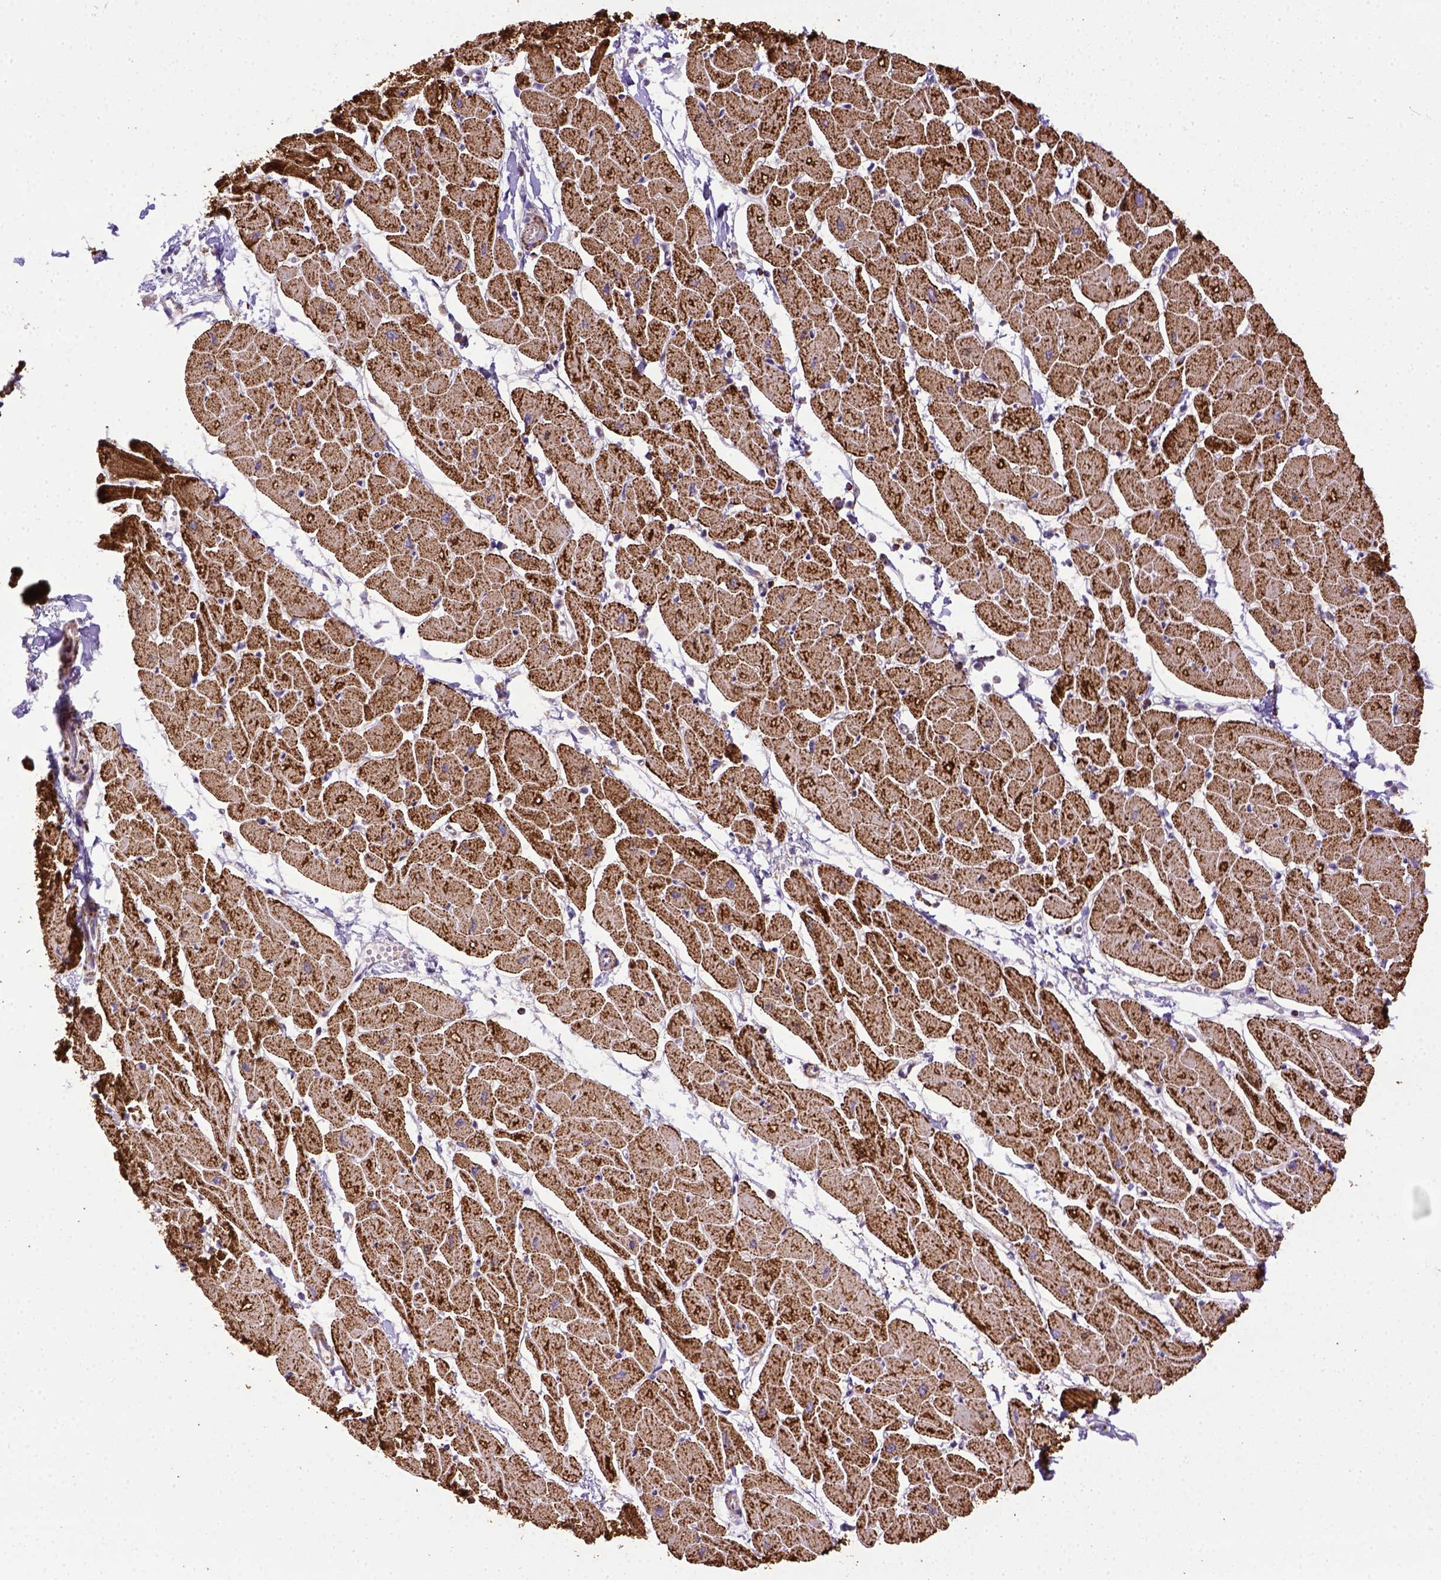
{"staining": {"intensity": "strong", "quantity": ">75%", "location": "cytoplasmic/membranous"}, "tissue": "heart muscle", "cell_type": "Cardiomyocytes", "image_type": "normal", "snomed": [{"axis": "morphology", "description": "Normal tissue, NOS"}, {"axis": "topography", "description": "Heart"}], "caption": "There is high levels of strong cytoplasmic/membranous positivity in cardiomyocytes of unremarkable heart muscle, as demonstrated by immunohistochemical staining (brown color).", "gene": "MT", "patient": {"sex": "male", "age": 57}}